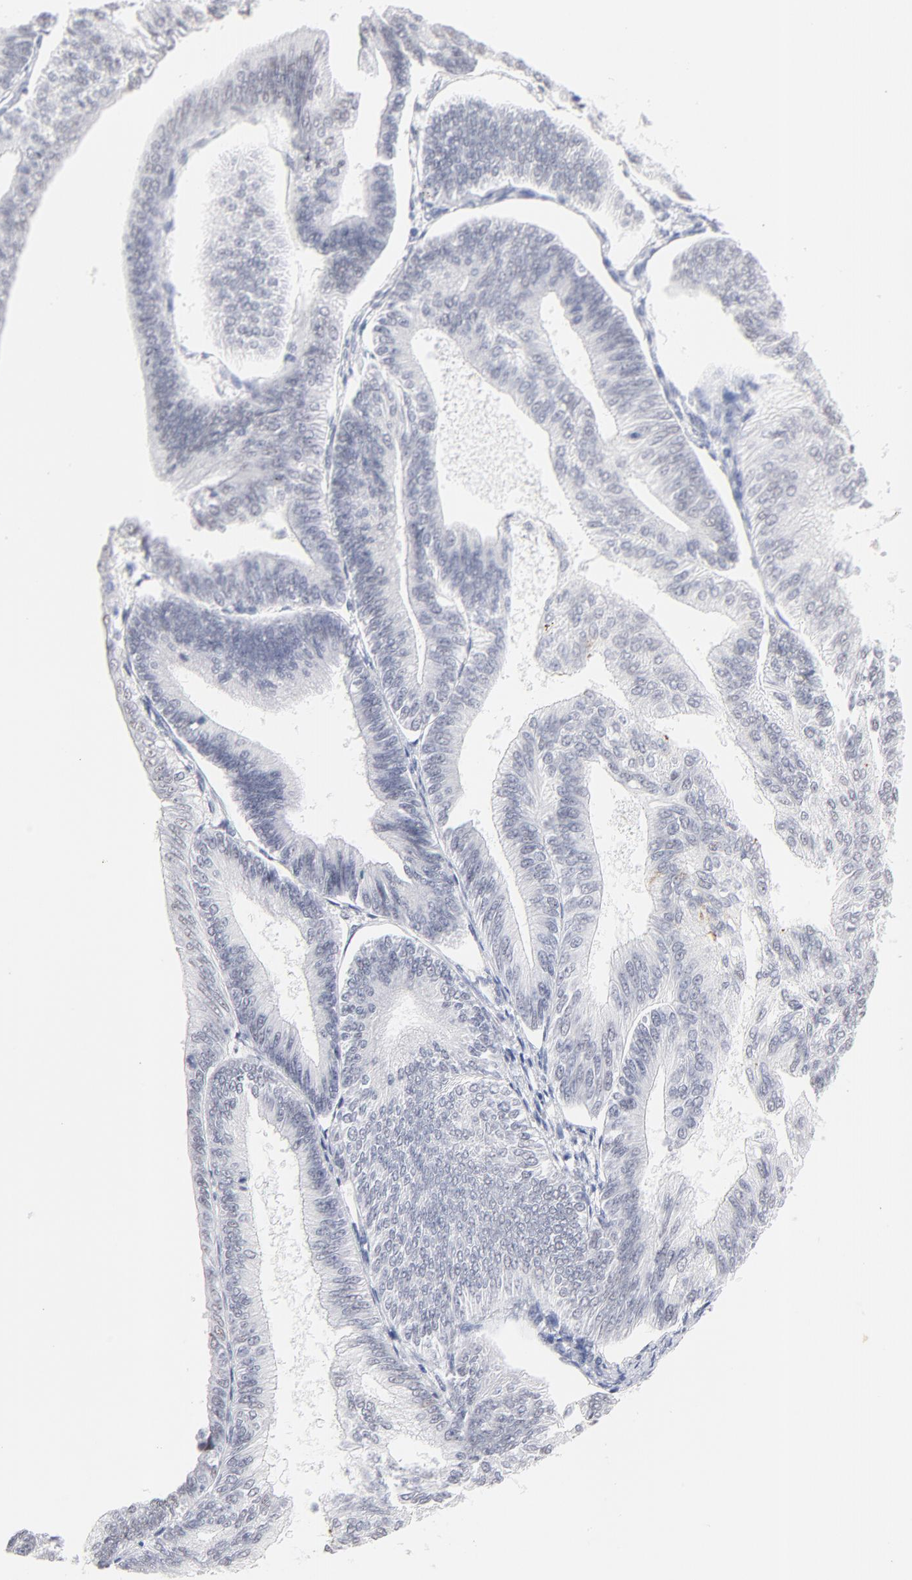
{"staining": {"intensity": "negative", "quantity": "none", "location": "none"}, "tissue": "endometrial cancer", "cell_type": "Tumor cells", "image_type": "cancer", "snomed": [{"axis": "morphology", "description": "Adenocarcinoma, NOS"}, {"axis": "topography", "description": "Endometrium"}], "caption": "This is an immunohistochemistry (IHC) image of human endometrial cancer. There is no positivity in tumor cells.", "gene": "KHNYN", "patient": {"sex": "female", "age": 55}}